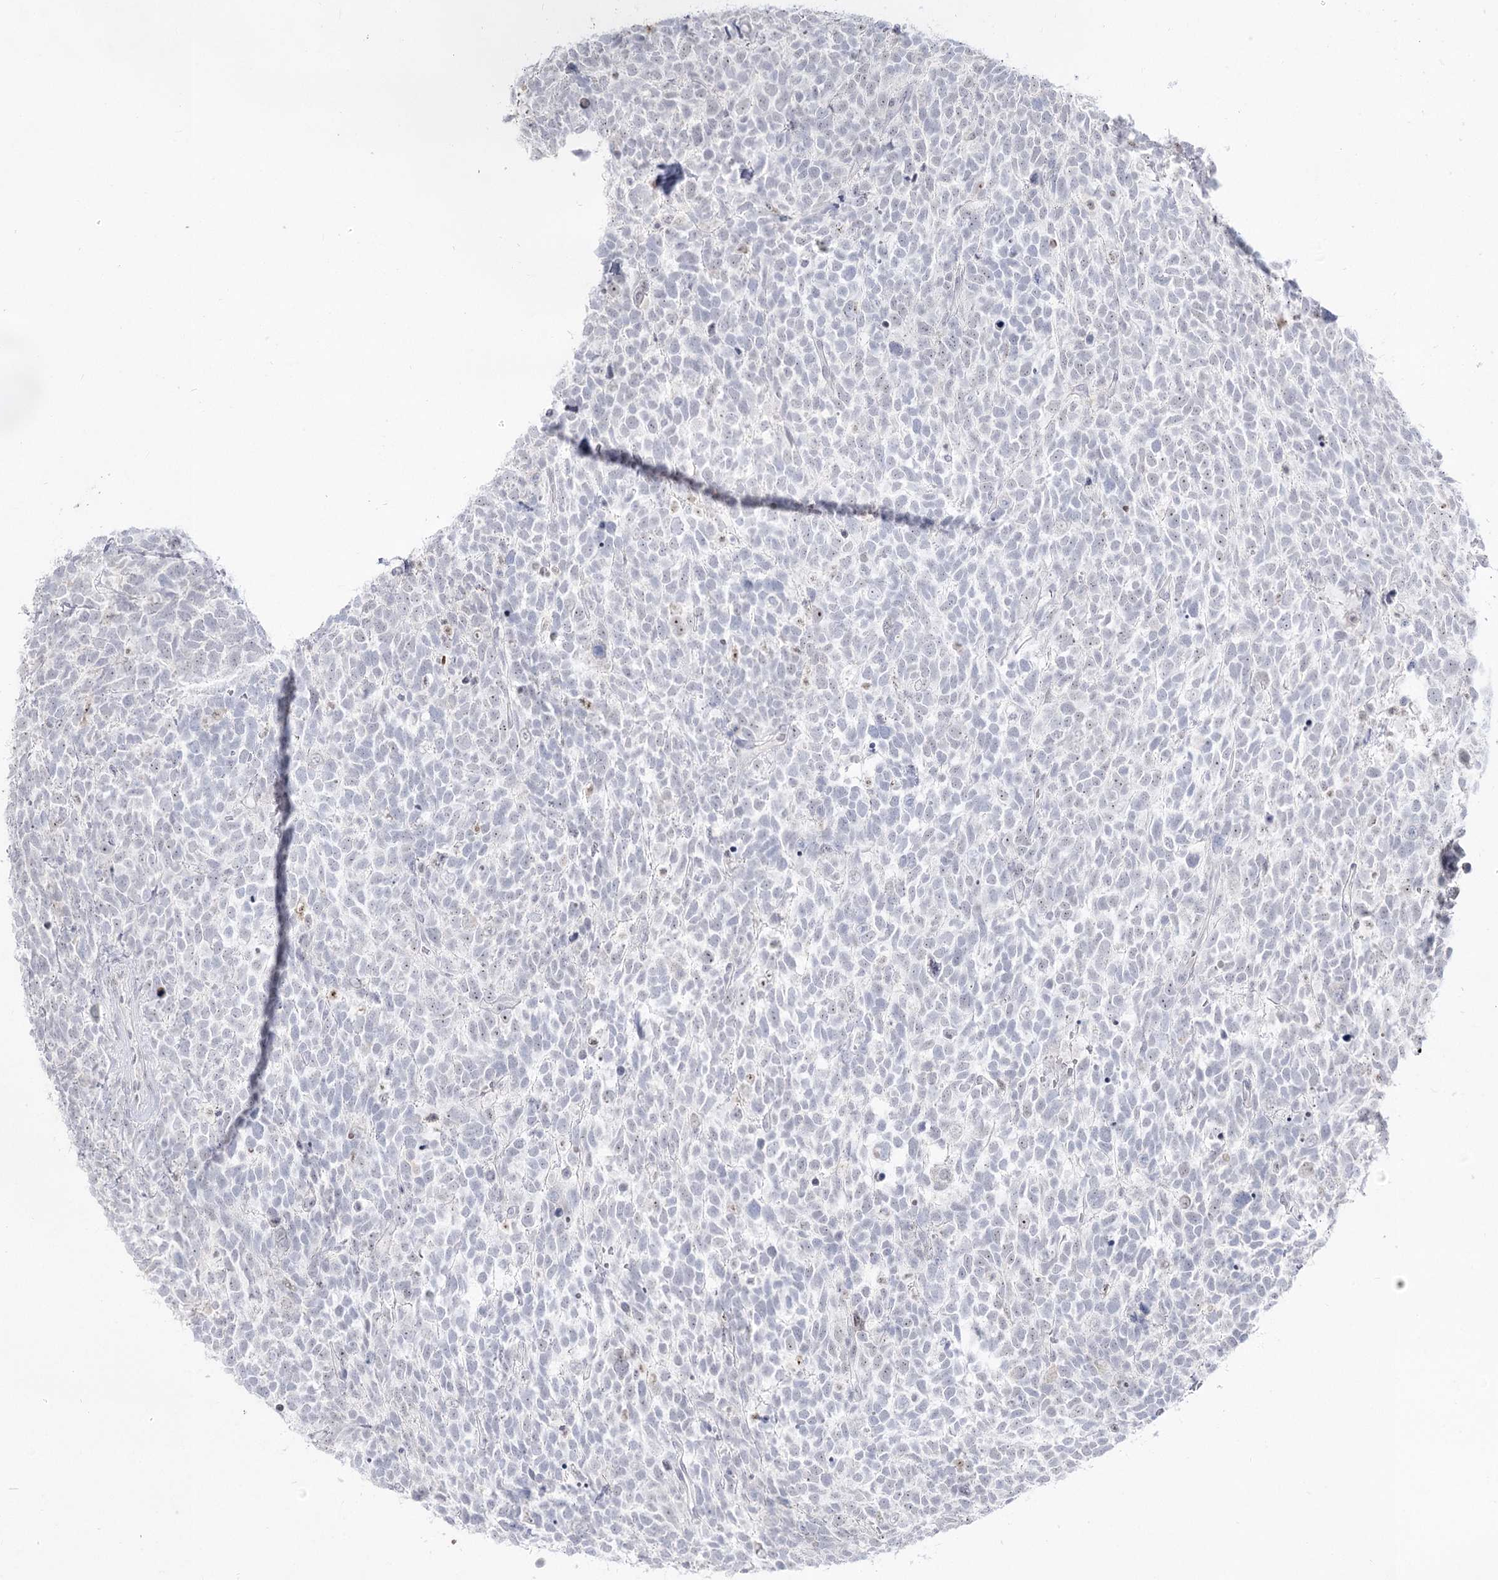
{"staining": {"intensity": "negative", "quantity": "none", "location": "none"}, "tissue": "urothelial cancer", "cell_type": "Tumor cells", "image_type": "cancer", "snomed": [{"axis": "morphology", "description": "Urothelial carcinoma, High grade"}, {"axis": "topography", "description": "Urinary bladder"}], "caption": "Tumor cells show no significant protein expression in urothelial cancer. The staining was performed using DAB (3,3'-diaminobenzidine) to visualize the protein expression in brown, while the nuclei were stained in blue with hematoxylin (Magnification: 20x).", "gene": "DDX50", "patient": {"sex": "female", "age": 82}}